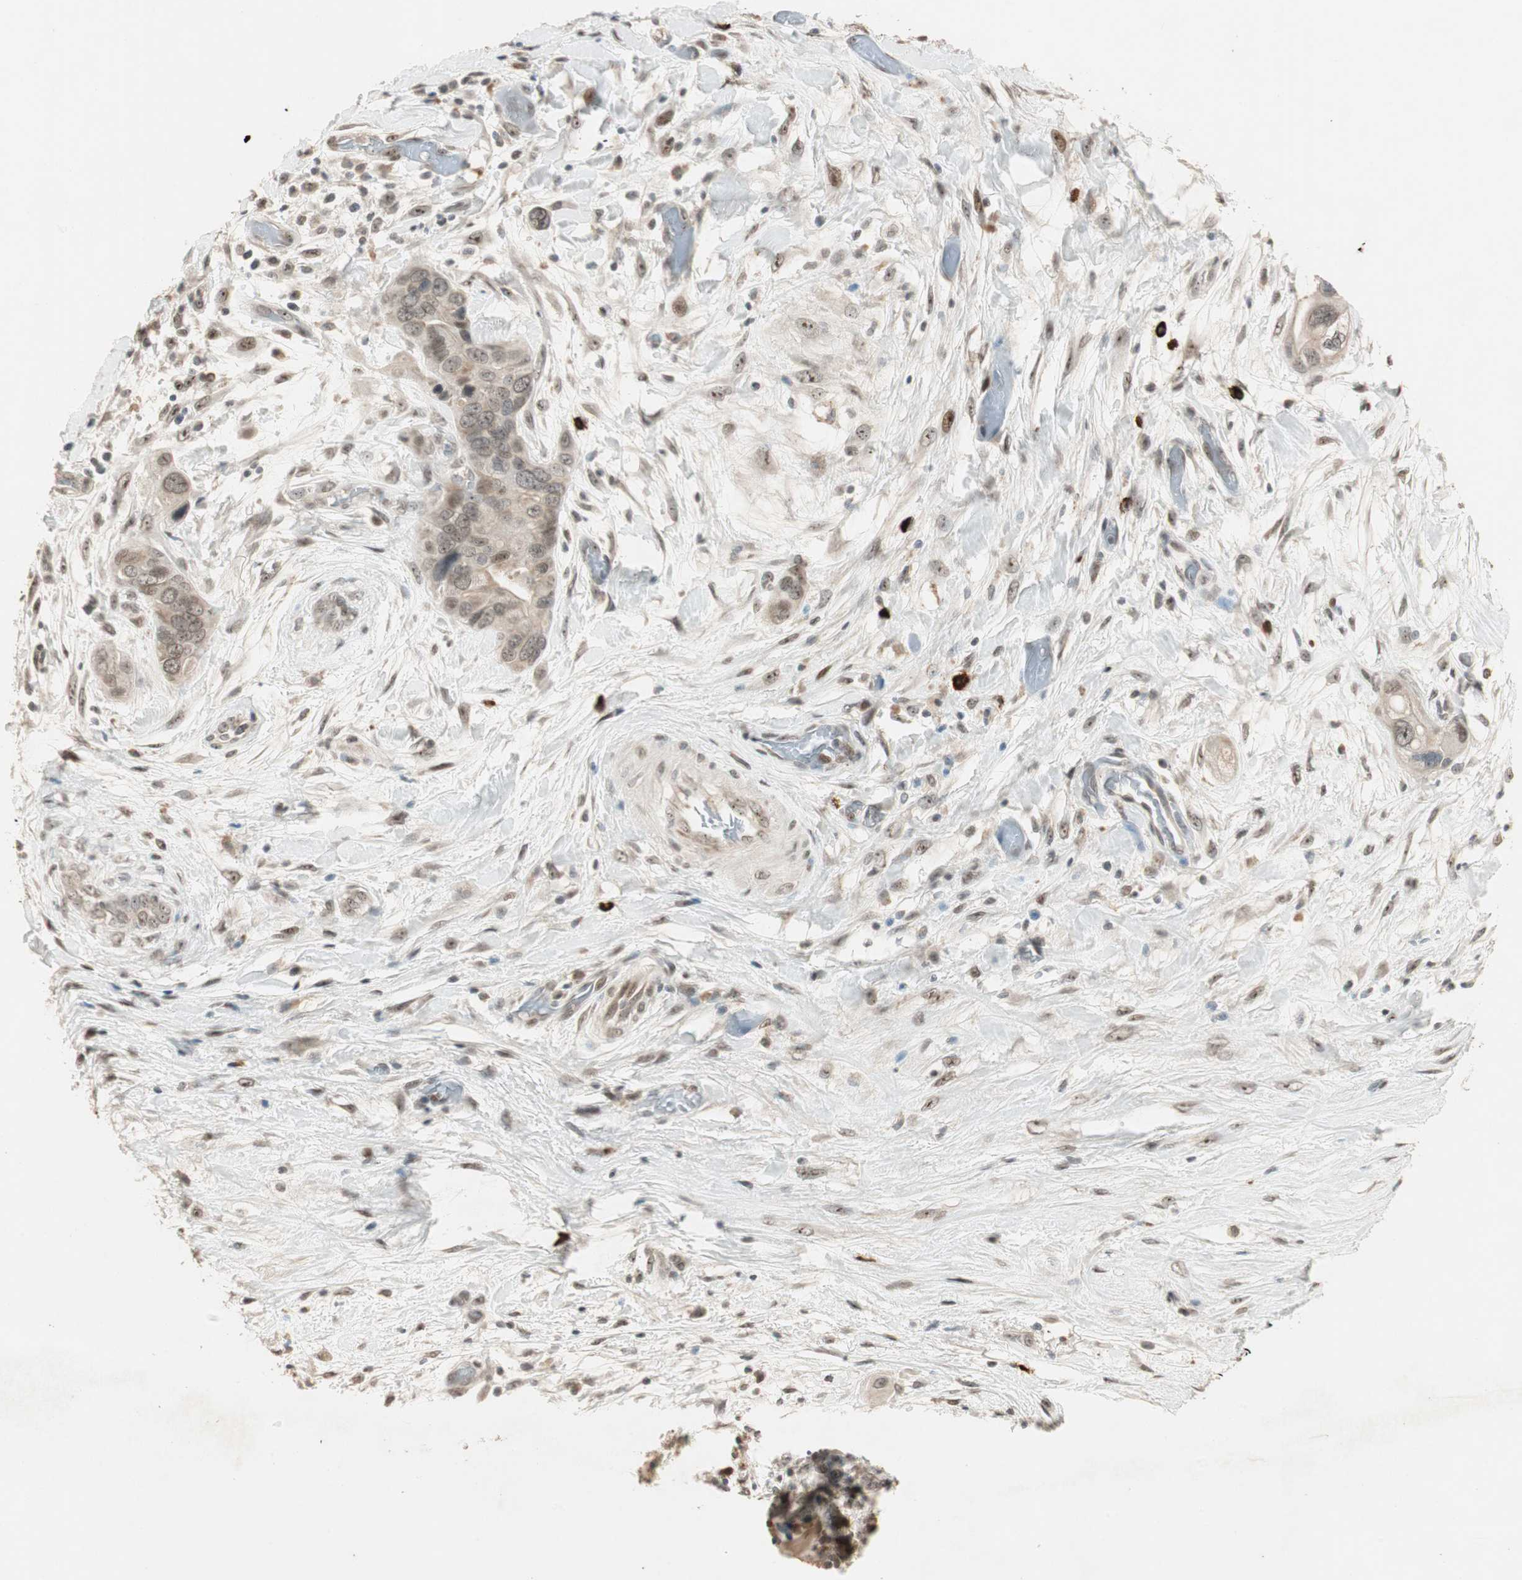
{"staining": {"intensity": "weak", "quantity": "25%-75%", "location": "nuclear"}, "tissue": "pancreatic cancer", "cell_type": "Tumor cells", "image_type": "cancer", "snomed": [{"axis": "morphology", "description": "Adenocarcinoma, NOS"}, {"axis": "topography", "description": "Pancreas"}], "caption": "Immunohistochemistry (IHC) micrograph of neoplastic tissue: human adenocarcinoma (pancreatic) stained using immunohistochemistry exhibits low levels of weak protein expression localized specifically in the nuclear of tumor cells, appearing as a nuclear brown color.", "gene": "ETV4", "patient": {"sex": "female", "age": 77}}